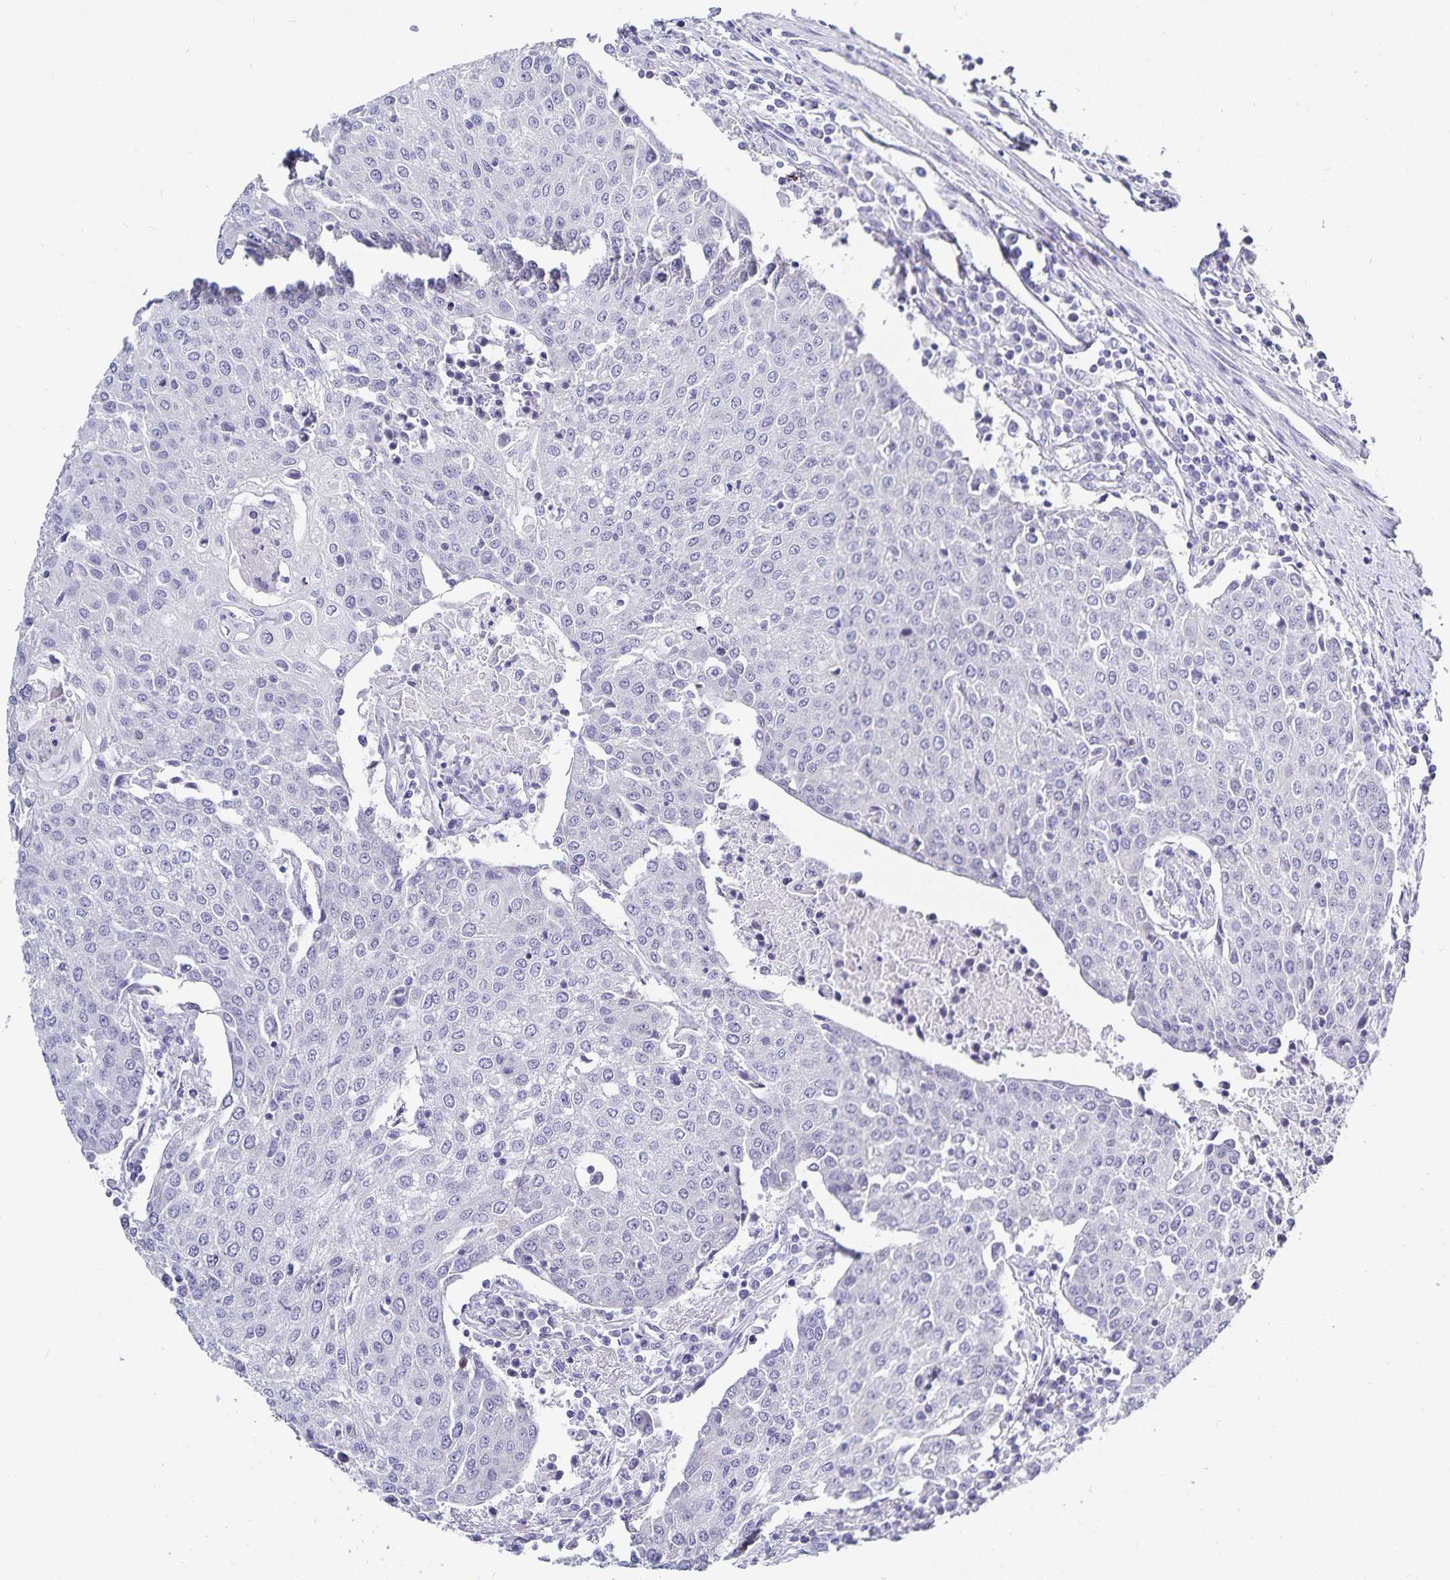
{"staining": {"intensity": "negative", "quantity": "none", "location": "none"}, "tissue": "urothelial cancer", "cell_type": "Tumor cells", "image_type": "cancer", "snomed": [{"axis": "morphology", "description": "Urothelial carcinoma, High grade"}, {"axis": "topography", "description": "Urinary bladder"}], "caption": "Photomicrograph shows no protein expression in tumor cells of urothelial carcinoma (high-grade) tissue.", "gene": "HMGB3", "patient": {"sex": "female", "age": 85}}